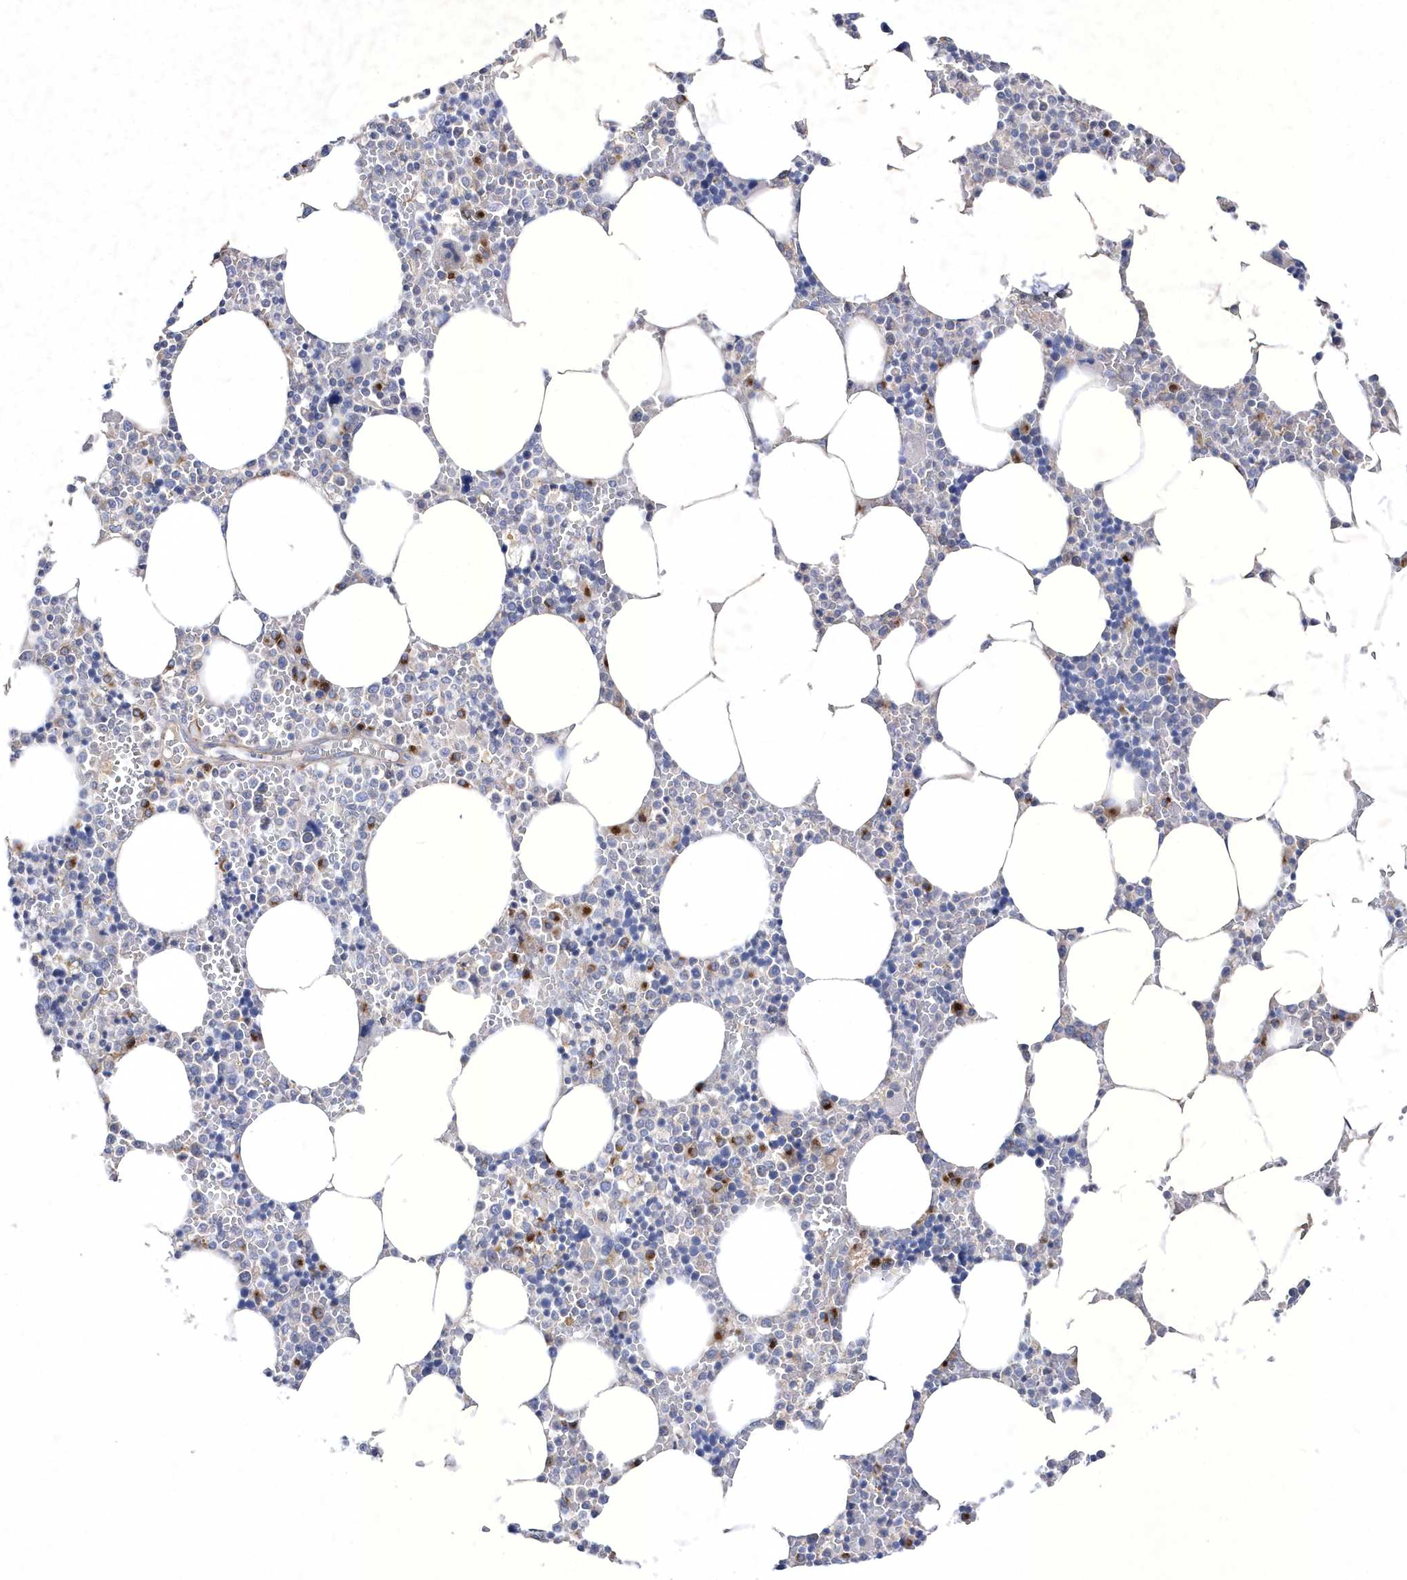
{"staining": {"intensity": "strong", "quantity": "<25%", "location": "cytoplasmic/membranous"}, "tissue": "bone marrow", "cell_type": "Hematopoietic cells", "image_type": "normal", "snomed": [{"axis": "morphology", "description": "Normal tissue, NOS"}, {"axis": "topography", "description": "Bone marrow"}], "caption": "The immunohistochemical stain labels strong cytoplasmic/membranous staining in hematopoietic cells of normal bone marrow.", "gene": "METTL8", "patient": {"sex": "male", "age": 70}}